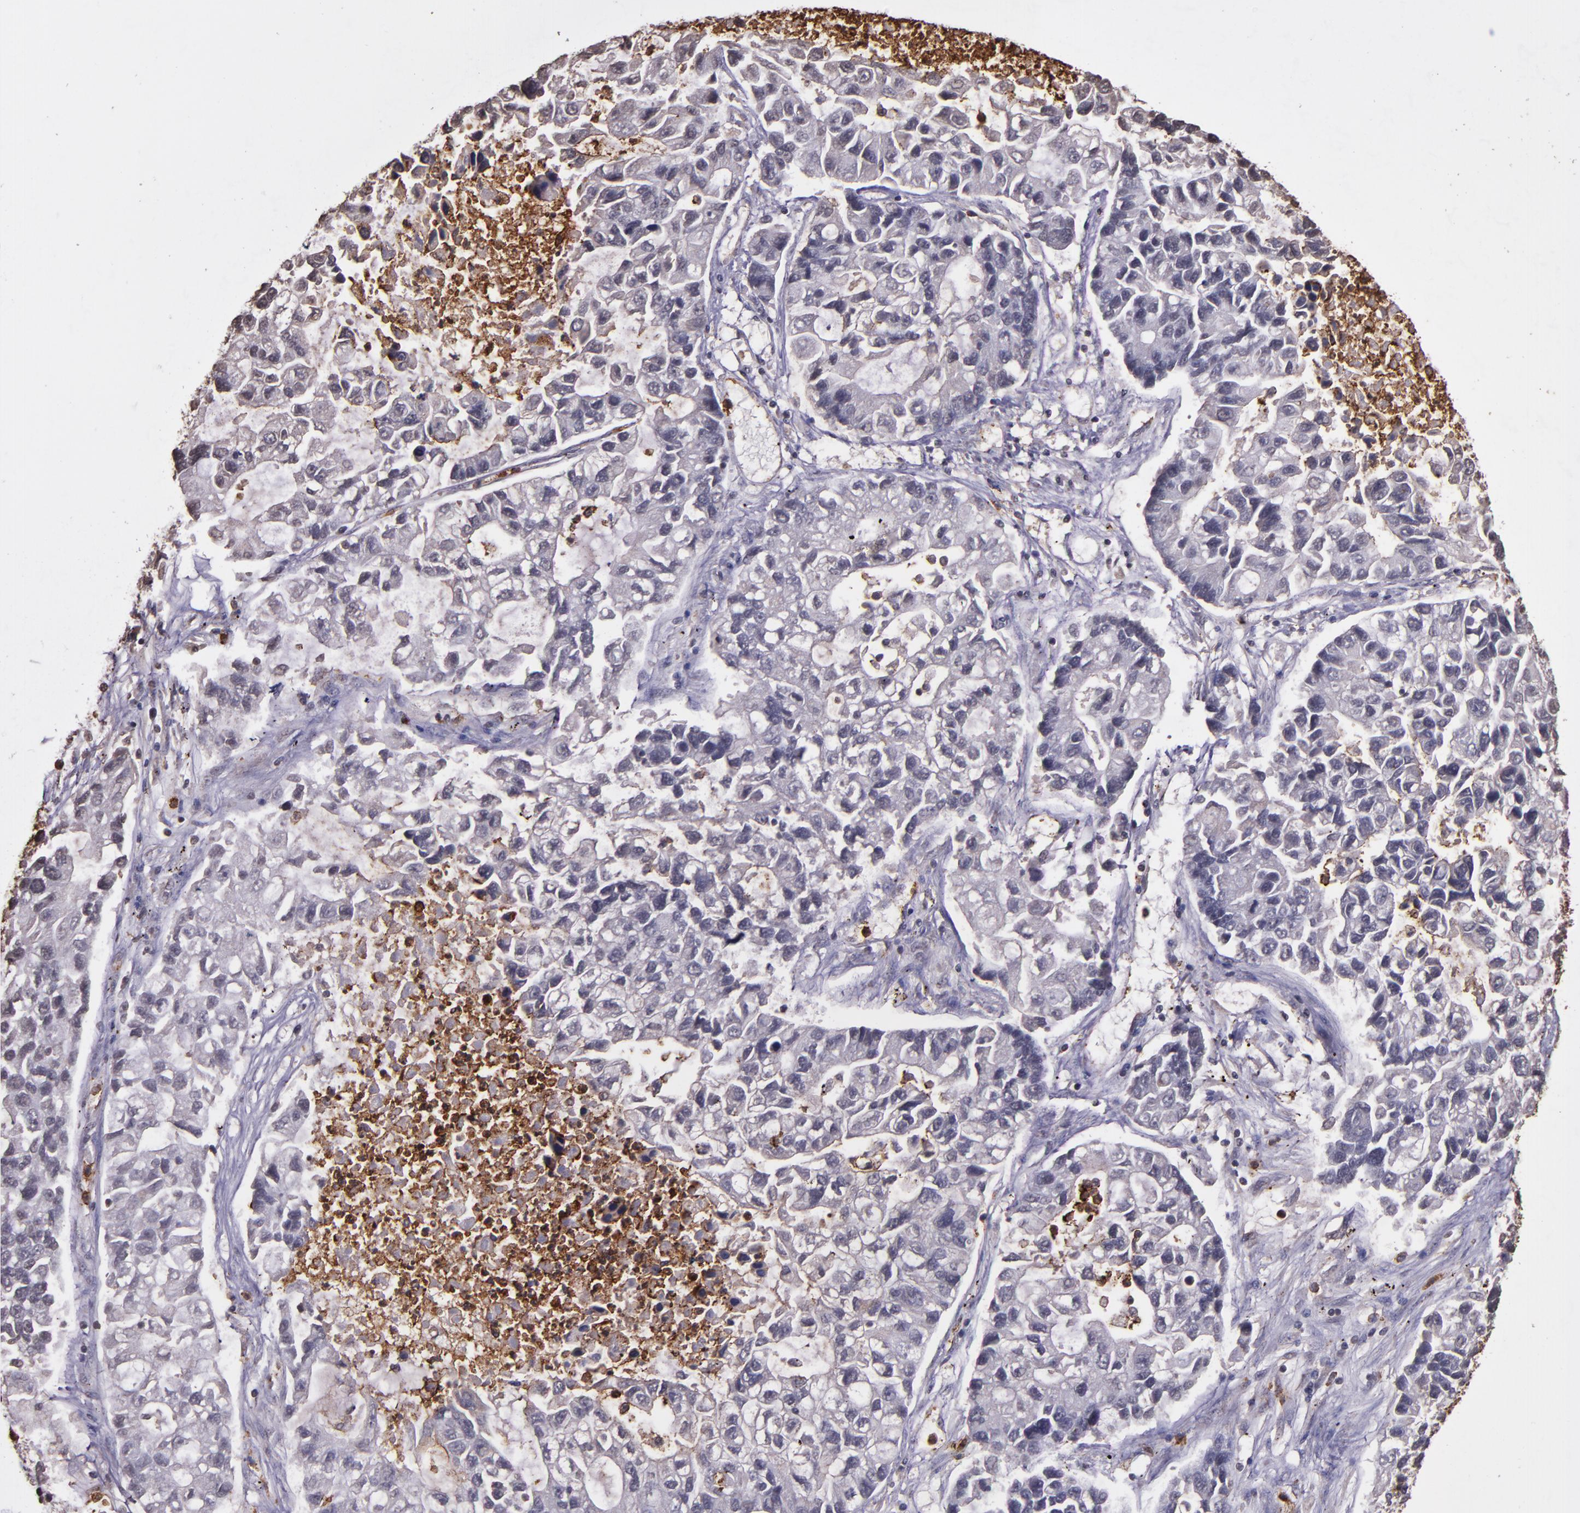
{"staining": {"intensity": "negative", "quantity": "none", "location": "none"}, "tissue": "lung cancer", "cell_type": "Tumor cells", "image_type": "cancer", "snomed": [{"axis": "morphology", "description": "Adenocarcinoma, NOS"}, {"axis": "topography", "description": "Lung"}], "caption": "Immunohistochemical staining of lung cancer (adenocarcinoma) exhibits no significant positivity in tumor cells.", "gene": "SLC2A3", "patient": {"sex": "female", "age": 51}}